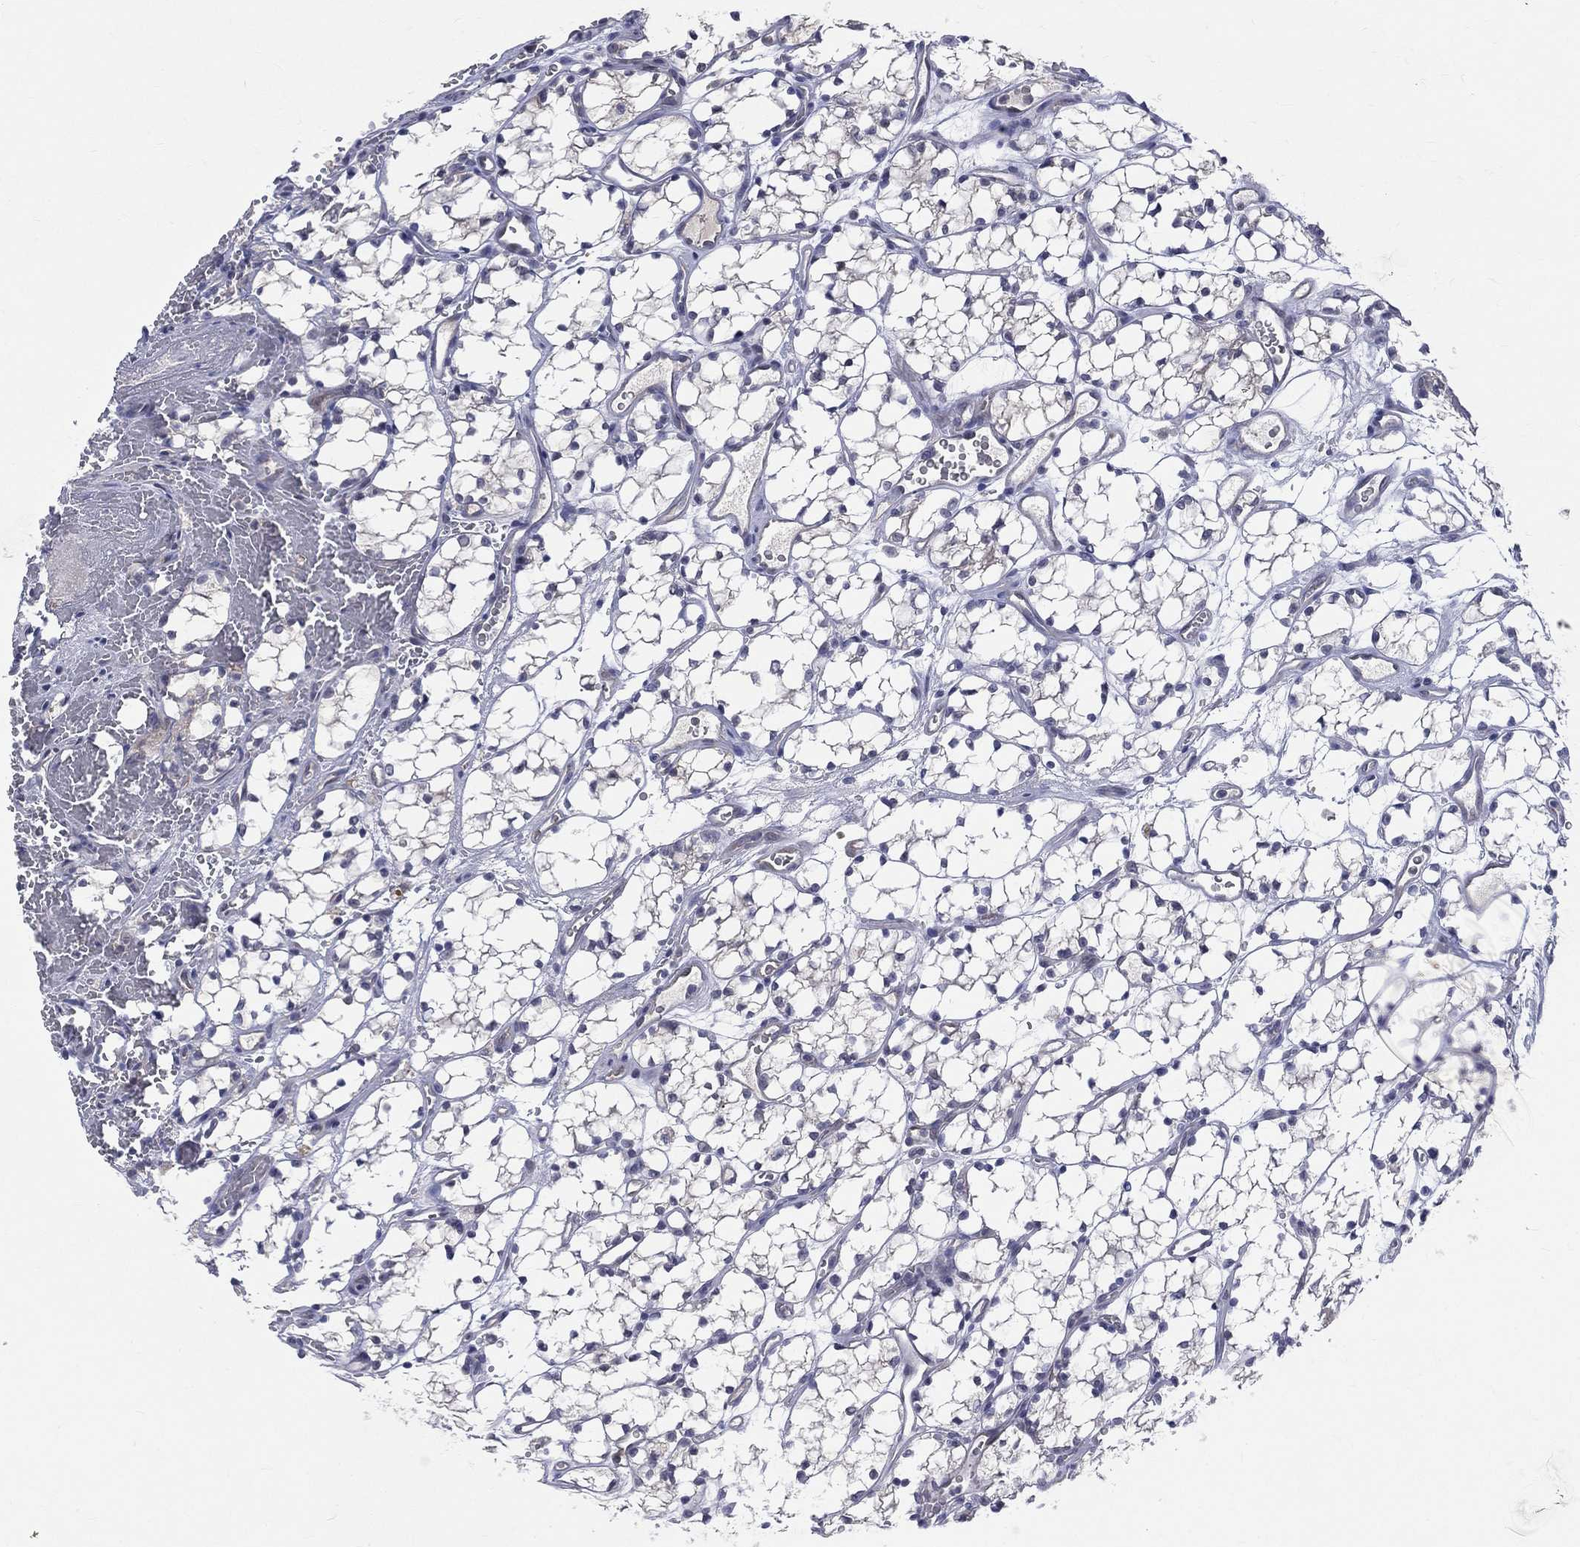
{"staining": {"intensity": "negative", "quantity": "none", "location": "none"}, "tissue": "renal cancer", "cell_type": "Tumor cells", "image_type": "cancer", "snomed": [{"axis": "morphology", "description": "Adenocarcinoma, NOS"}, {"axis": "topography", "description": "Kidney"}], "caption": "An immunohistochemistry photomicrograph of renal cancer (adenocarcinoma) is shown. There is no staining in tumor cells of renal cancer (adenocarcinoma).", "gene": "DLG4", "patient": {"sex": "female", "age": 69}}